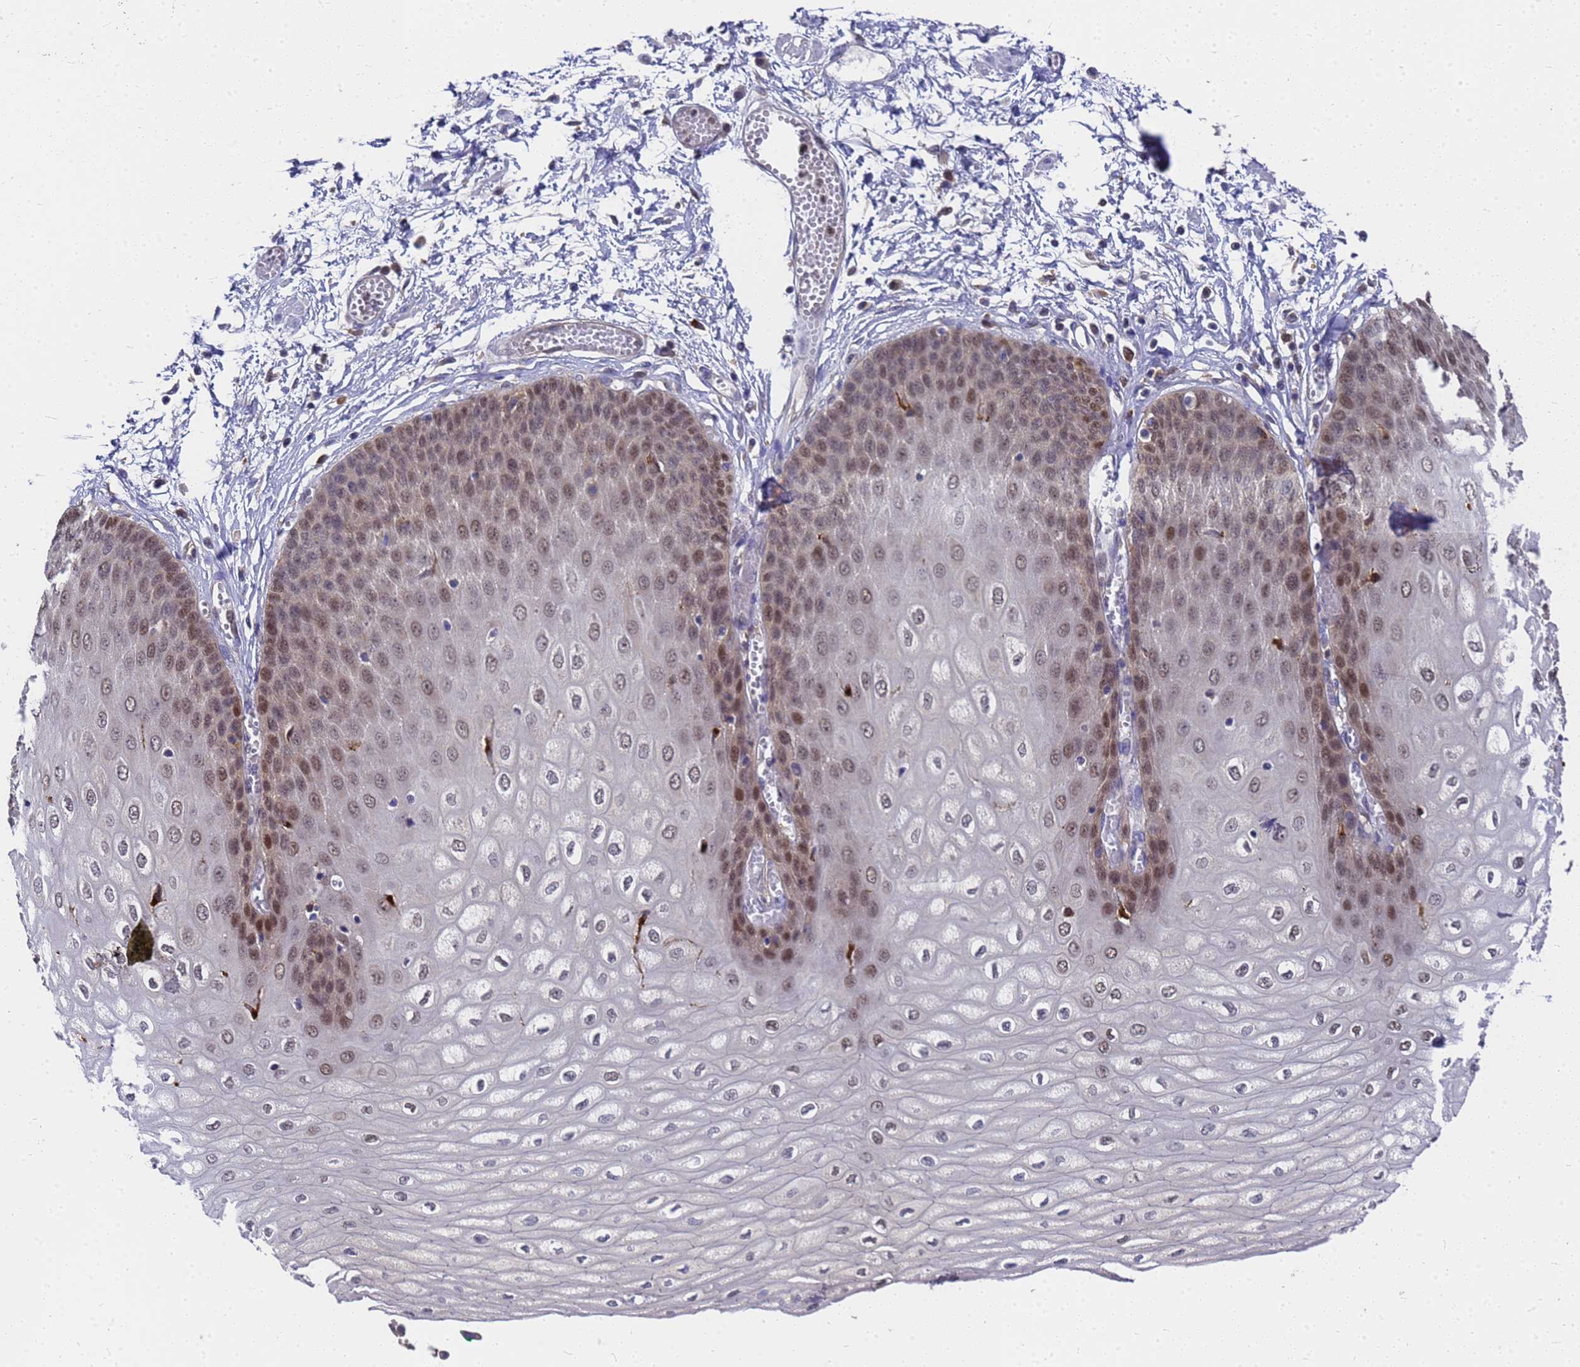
{"staining": {"intensity": "moderate", "quantity": "25%-75%", "location": "nuclear"}, "tissue": "esophagus", "cell_type": "Squamous epithelial cells", "image_type": "normal", "snomed": [{"axis": "morphology", "description": "Normal tissue, NOS"}, {"axis": "topography", "description": "Esophagus"}], "caption": "An immunohistochemistry photomicrograph of unremarkable tissue is shown. Protein staining in brown shows moderate nuclear positivity in esophagus within squamous epithelial cells.", "gene": "SLC35E2B", "patient": {"sex": "male", "age": 60}}